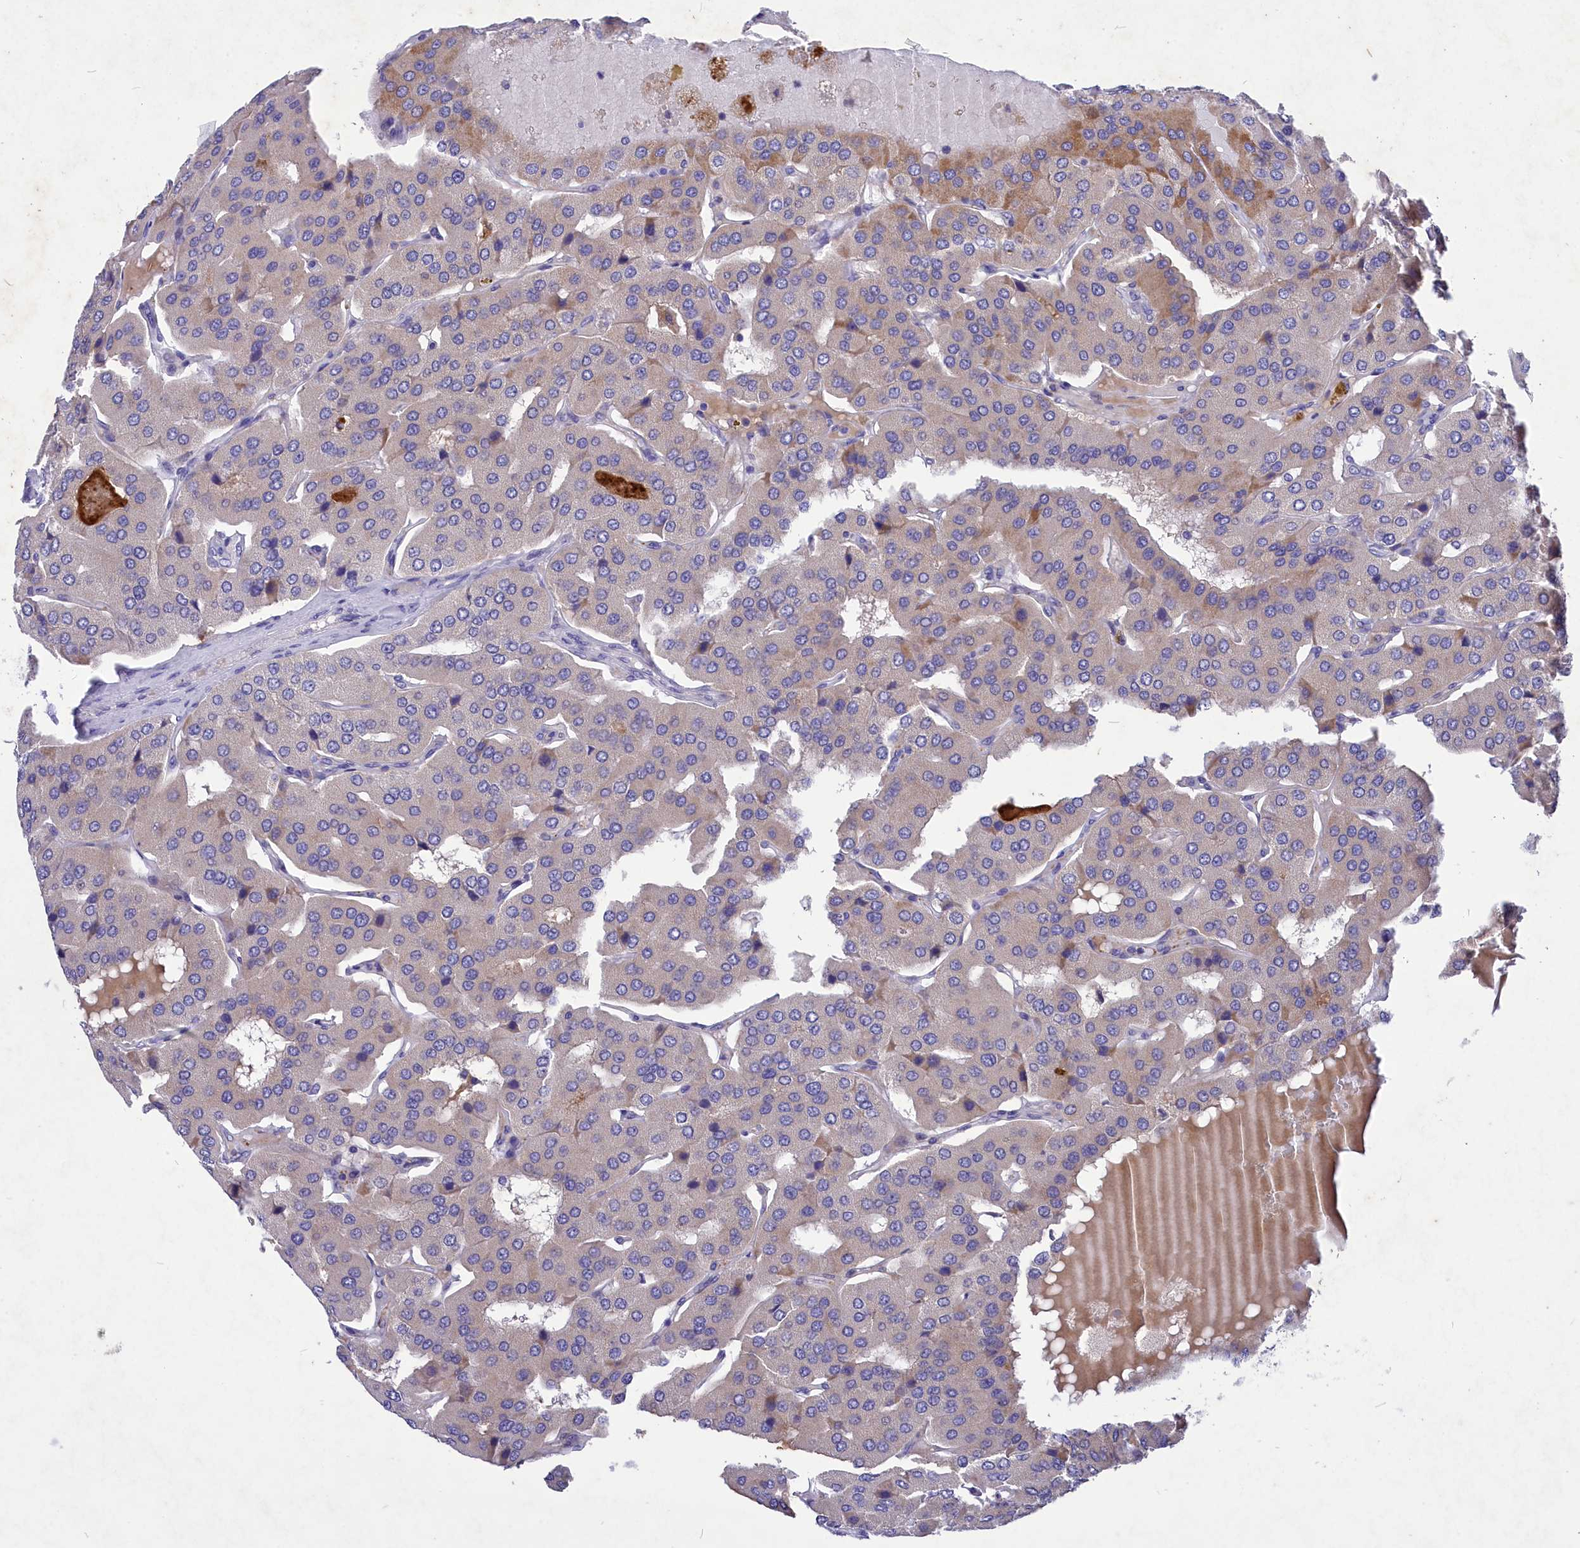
{"staining": {"intensity": "weak", "quantity": "<25%", "location": "cytoplasmic/membranous"}, "tissue": "parathyroid gland", "cell_type": "Glandular cells", "image_type": "normal", "snomed": [{"axis": "morphology", "description": "Normal tissue, NOS"}, {"axis": "morphology", "description": "Adenoma, NOS"}, {"axis": "topography", "description": "Parathyroid gland"}], "caption": "Immunohistochemistry (IHC) photomicrograph of benign parathyroid gland: human parathyroid gland stained with DAB displays no significant protein expression in glandular cells. (Stains: DAB immunohistochemistry with hematoxylin counter stain, Microscopy: brightfield microscopy at high magnification).", "gene": "DEFB119", "patient": {"sex": "female", "age": 86}}